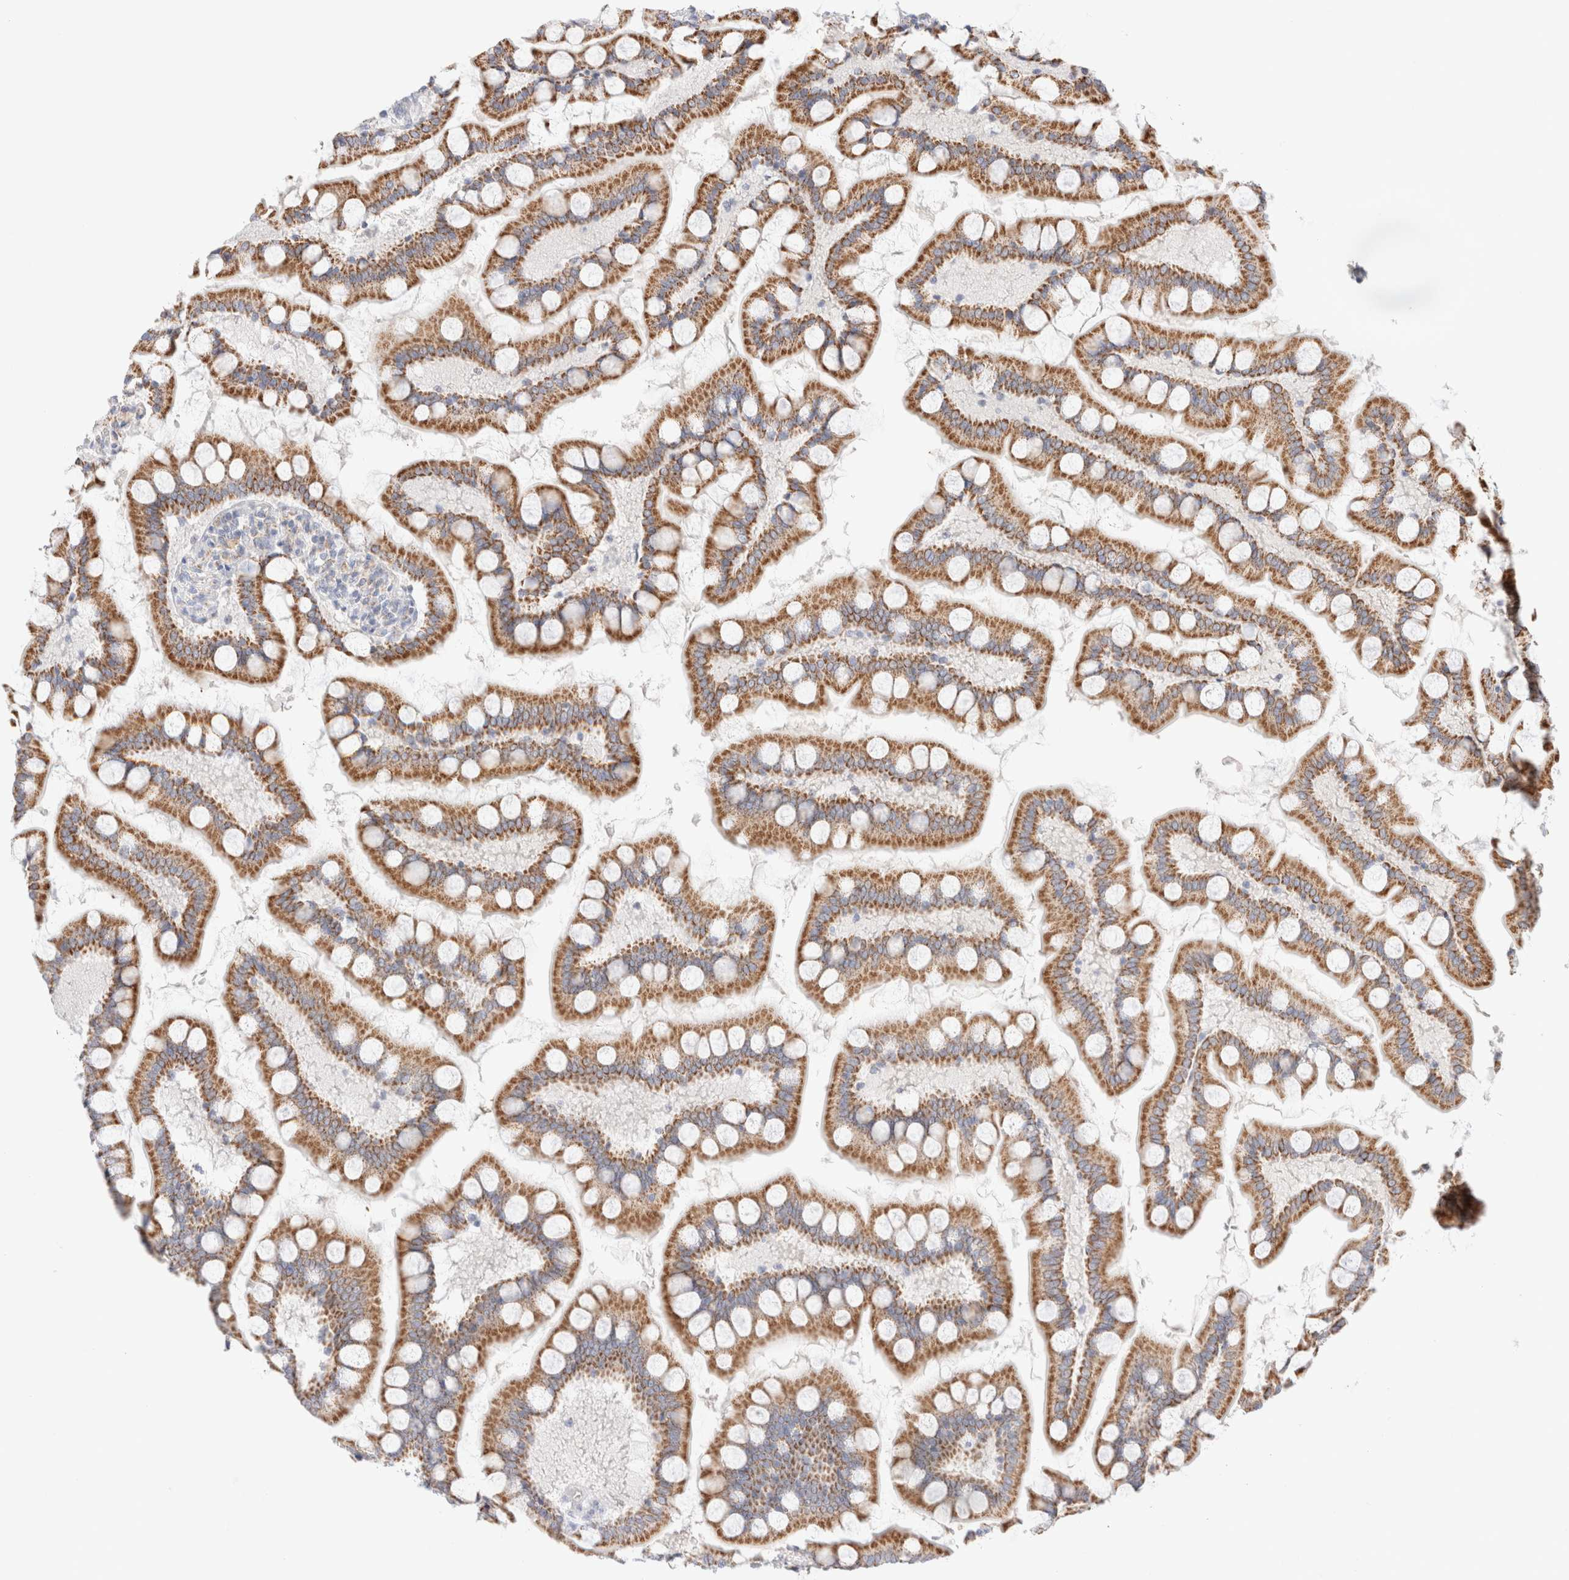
{"staining": {"intensity": "moderate", "quantity": ">75%", "location": "cytoplasmic/membranous"}, "tissue": "small intestine", "cell_type": "Glandular cells", "image_type": "normal", "snomed": [{"axis": "morphology", "description": "Normal tissue, NOS"}, {"axis": "topography", "description": "Small intestine"}], "caption": "Small intestine stained for a protein displays moderate cytoplasmic/membranous positivity in glandular cells. (Stains: DAB in brown, nuclei in blue, Microscopy: brightfield microscopy at high magnification).", "gene": "ATP6V1C1", "patient": {"sex": "male", "age": 41}}